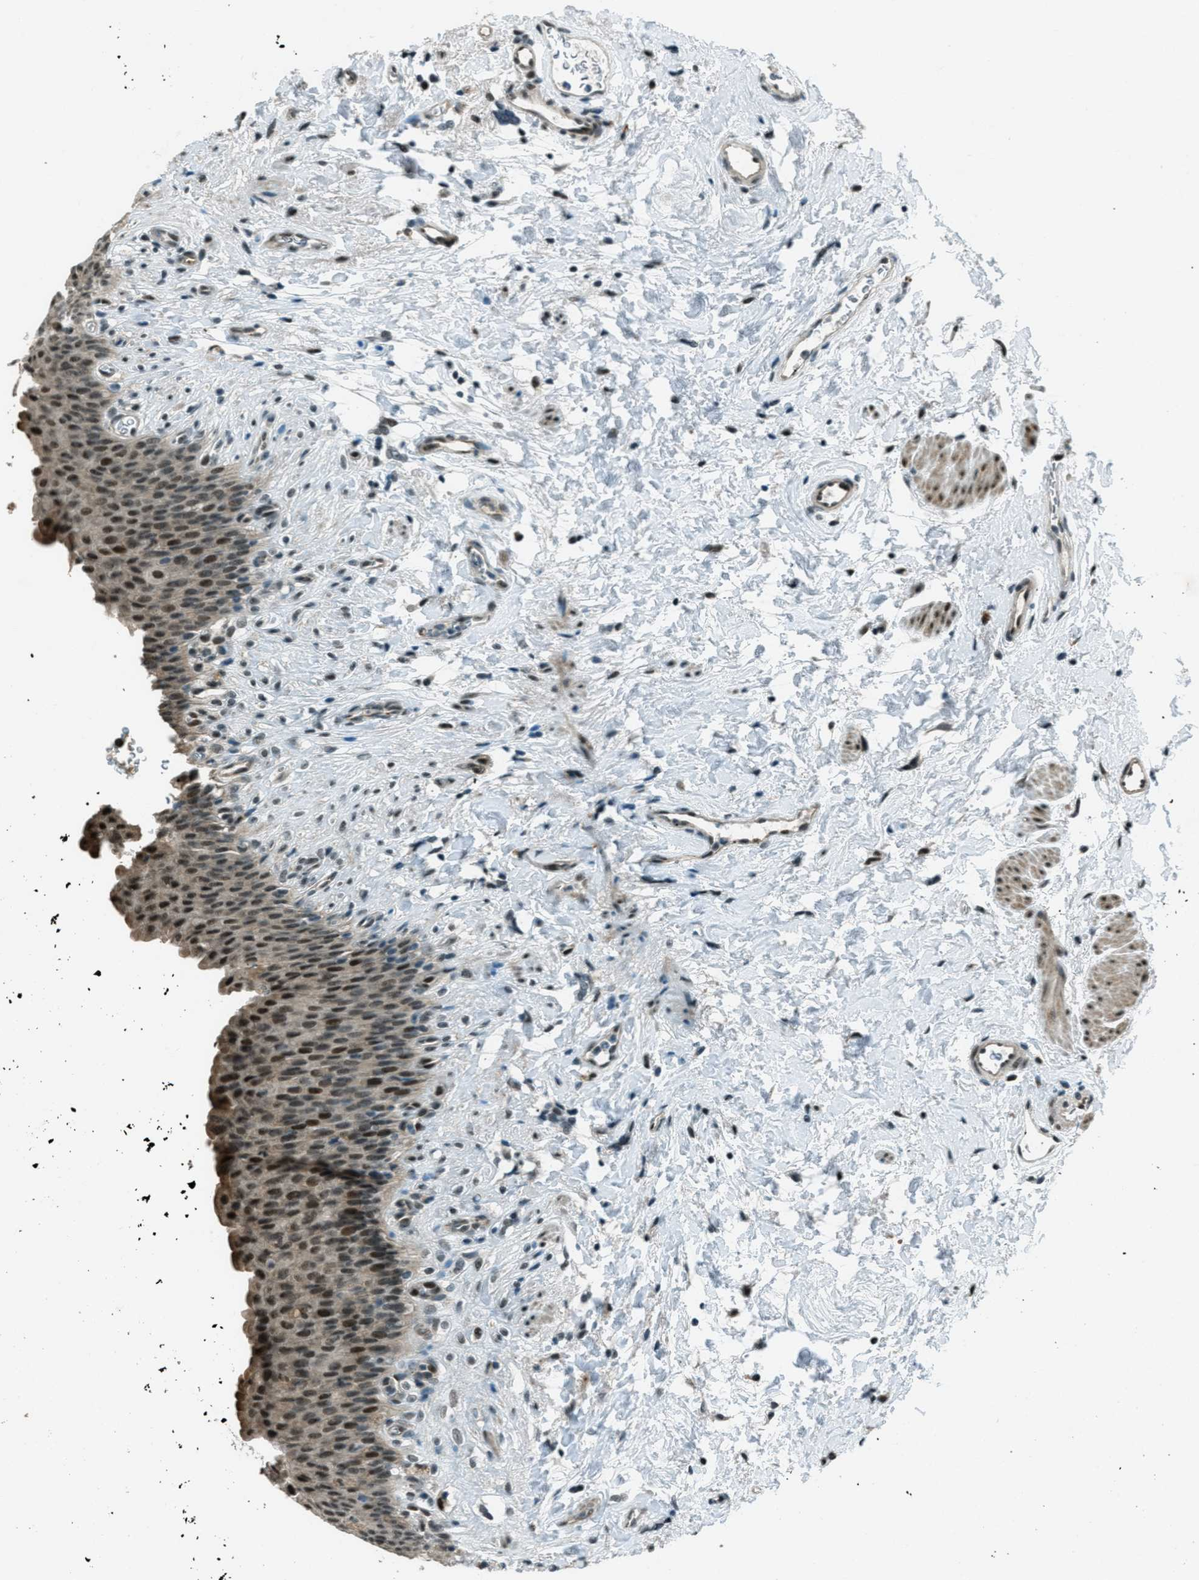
{"staining": {"intensity": "moderate", "quantity": ">75%", "location": "cytoplasmic/membranous,nuclear"}, "tissue": "urinary bladder", "cell_type": "Urothelial cells", "image_type": "normal", "snomed": [{"axis": "morphology", "description": "Normal tissue, NOS"}, {"axis": "topography", "description": "Urinary bladder"}], "caption": "Immunohistochemistry micrograph of unremarkable urinary bladder: urinary bladder stained using IHC exhibits medium levels of moderate protein expression localized specifically in the cytoplasmic/membranous,nuclear of urothelial cells, appearing as a cytoplasmic/membranous,nuclear brown color.", "gene": "TARDBP", "patient": {"sex": "female", "age": 79}}